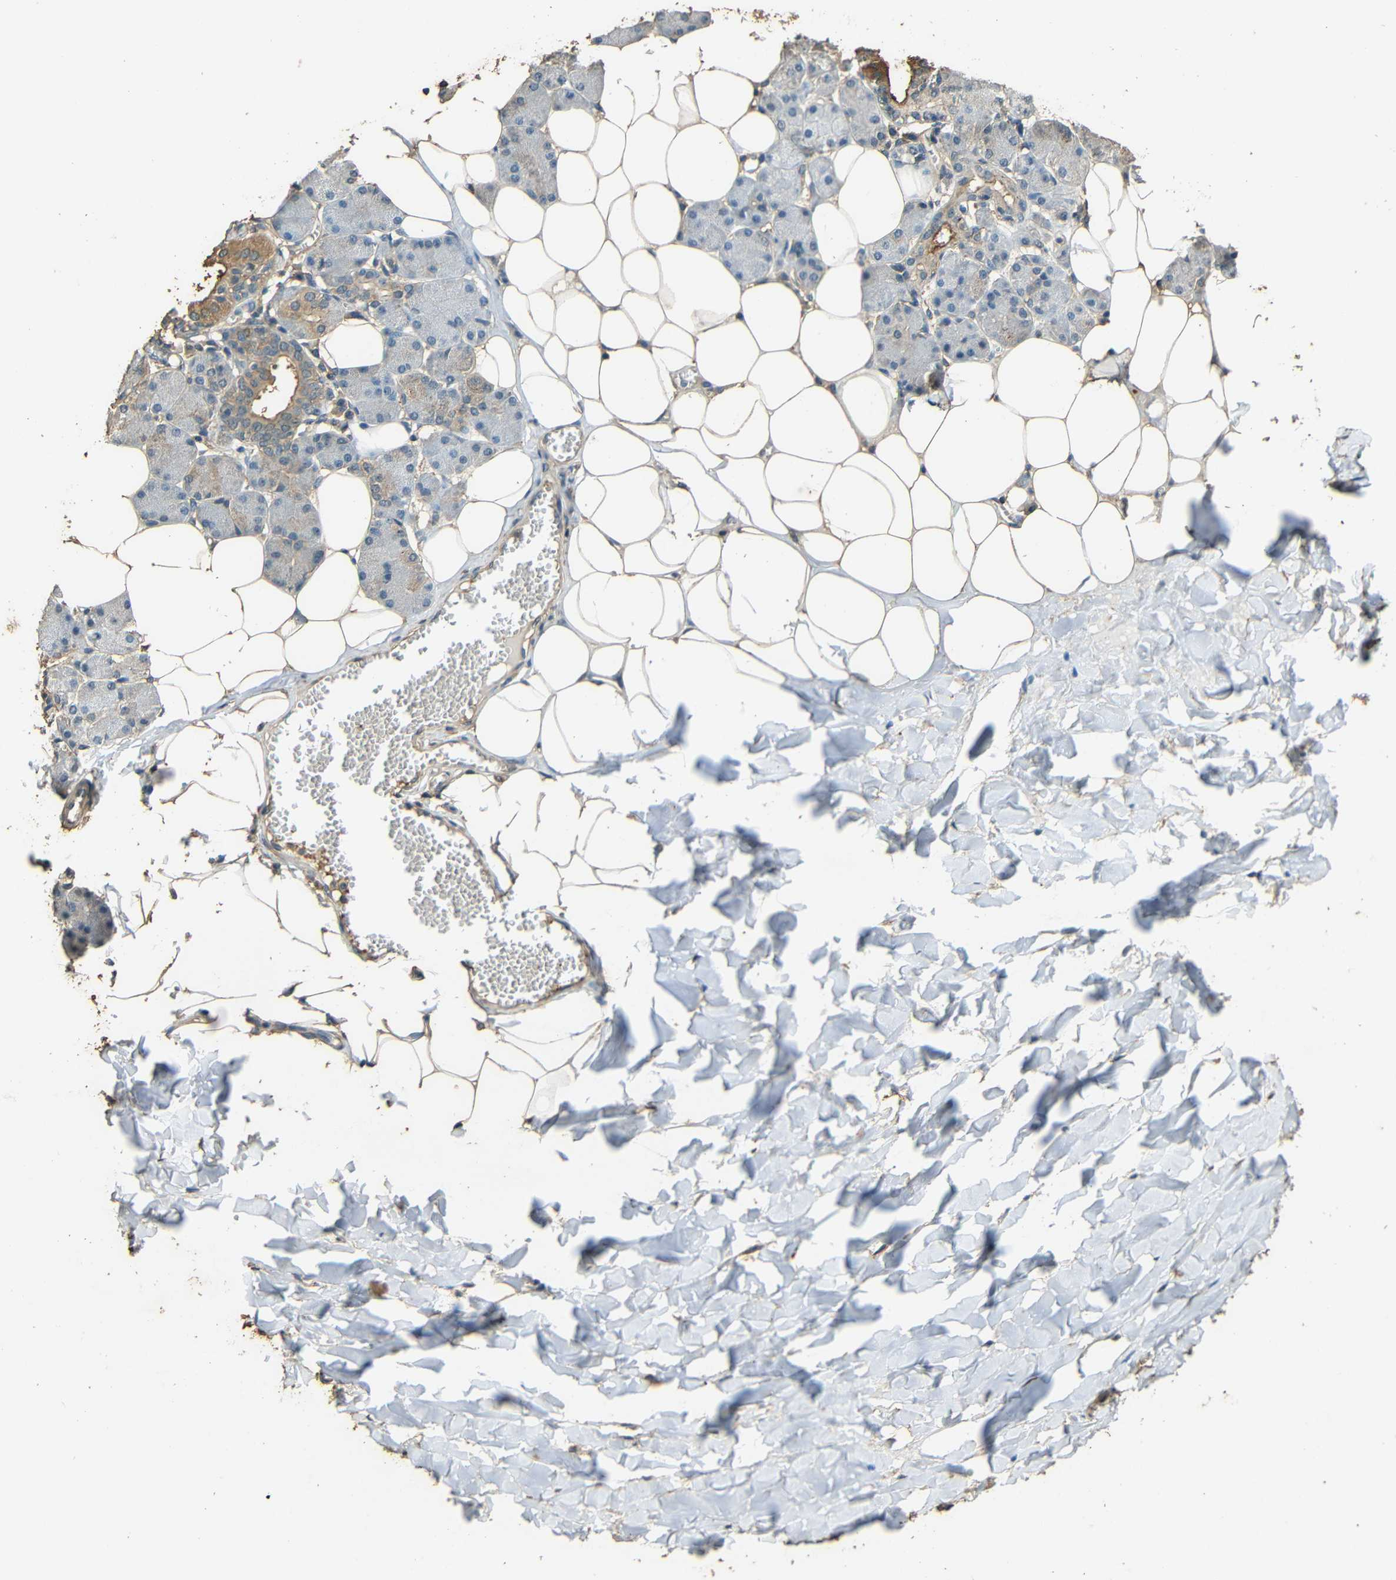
{"staining": {"intensity": "moderate", "quantity": "25%-75%", "location": "cytoplasmic/membranous"}, "tissue": "salivary gland", "cell_type": "Glandular cells", "image_type": "normal", "snomed": [{"axis": "morphology", "description": "Normal tissue, NOS"}, {"axis": "morphology", "description": "Adenoma, NOS"}, {"axis": "topography", "description": "Salivary gland"}], "caption": "Salivary gland stained for a protein demonstrates moderate cytoplasmic/membranous positivity in glandular cells. The staining is performed using DAB (3,3'-diaminobenzidine) brown chromogen to label protein expression. The nuclei are counter-stained blue using hematoxylin.", "gene": "PDE5A", "patient": {"sex": "female", "age": 32}}